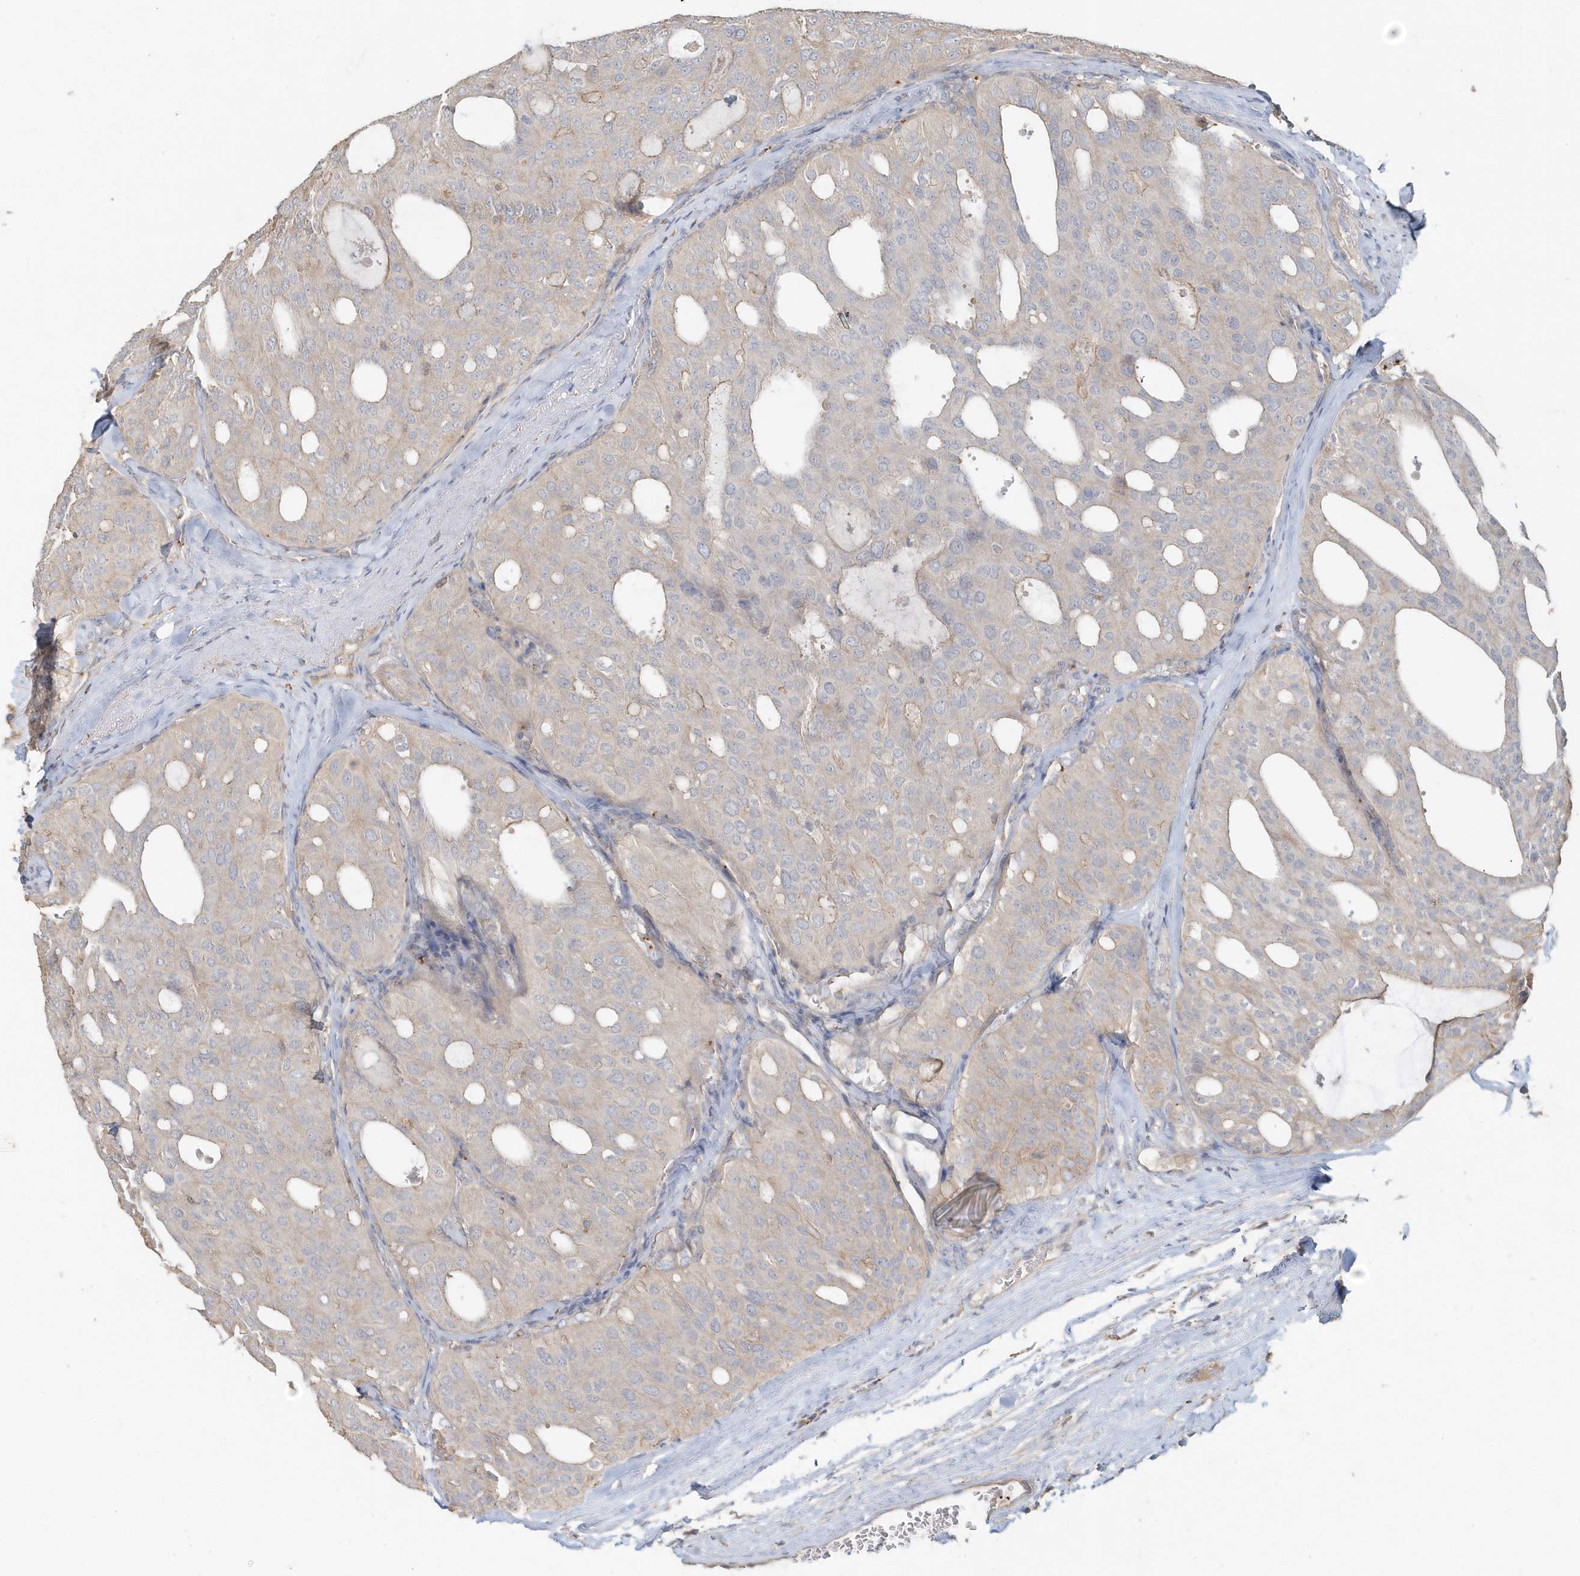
{"staining": {"intensity": "negative", "quantity": "none", "location": "none"}, "tissue": "thyroid cancer", "cell_type": "Tumor cells", "image_type": "cancer", "snomed": [{"axis": "morphology", "description": "Follicular adenoma carcinoma, NOS"}, {"axis": "topography", "description": "Thyroid gland"}], "caption": "Protein analysis of thyroid follicular adenoma carcinoma reveals no significant staining in tumor cells.", "gene": "MMRN1", "patient": {"sex": "male", "age": 75}}